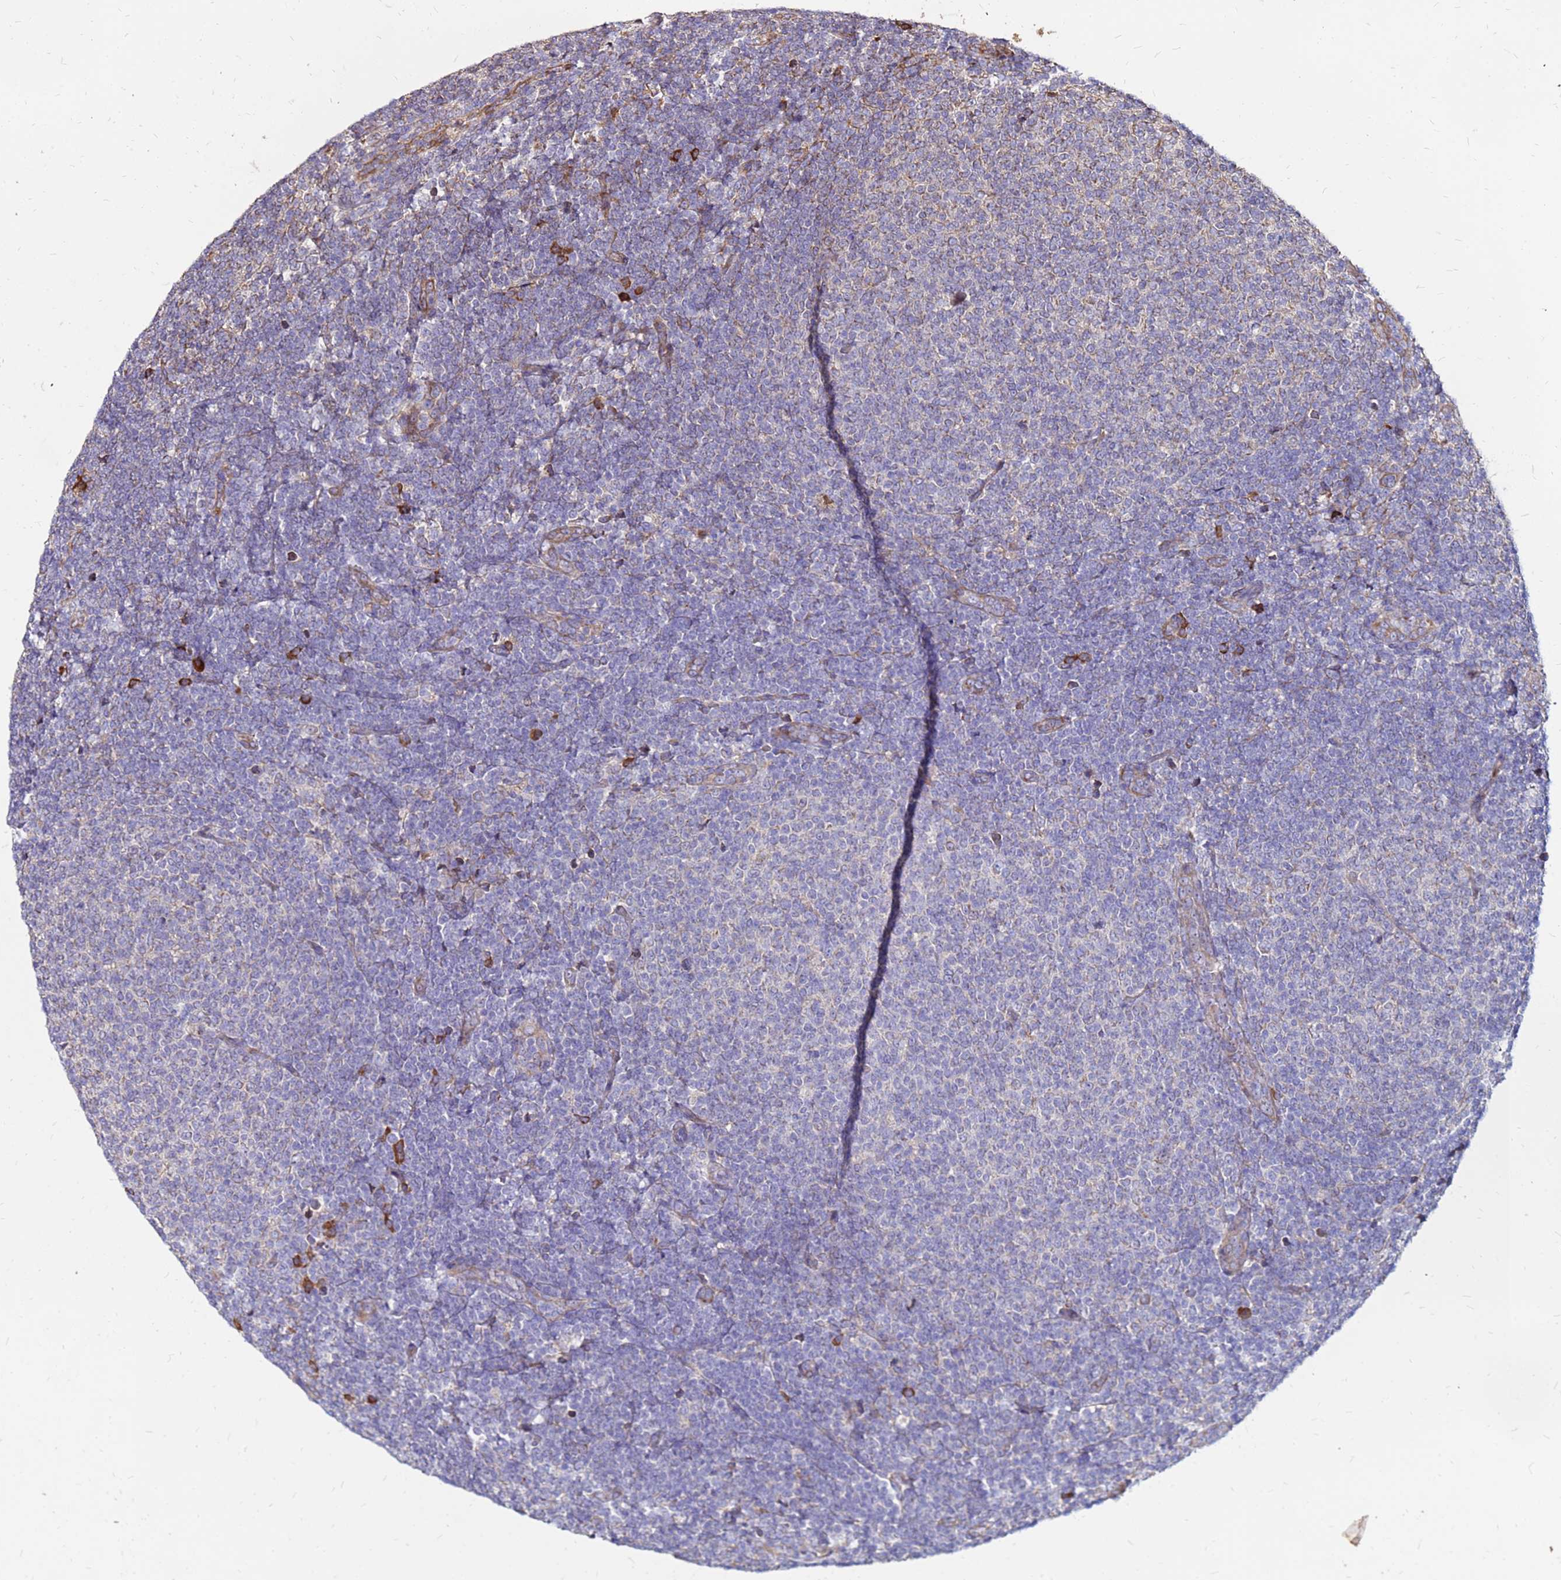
{"staining": {"intensity": "moderate", "quantity": "<25%", "location": "cytoplasmic/membranous"}, "tissue": "lymphoma", "cell_type": "Tumor cells", "image_type": "cancer", "snomed": [{"axis": "morphology", "description": "Malignant lymphoma, non-Hodgkin's type, Low grade"}, {"axis": "topography", "description": "Lymph node"}], "caption": "Human malignant lymphoma, non-Hodgkin's type (low-grade) stained with a brown dye exhibits moderate cytoplasmic/membranous positive expression in approximately <25% of tumor cells.", "gene": "VMO1", "patient": {"sex": "male", "age": 66}}